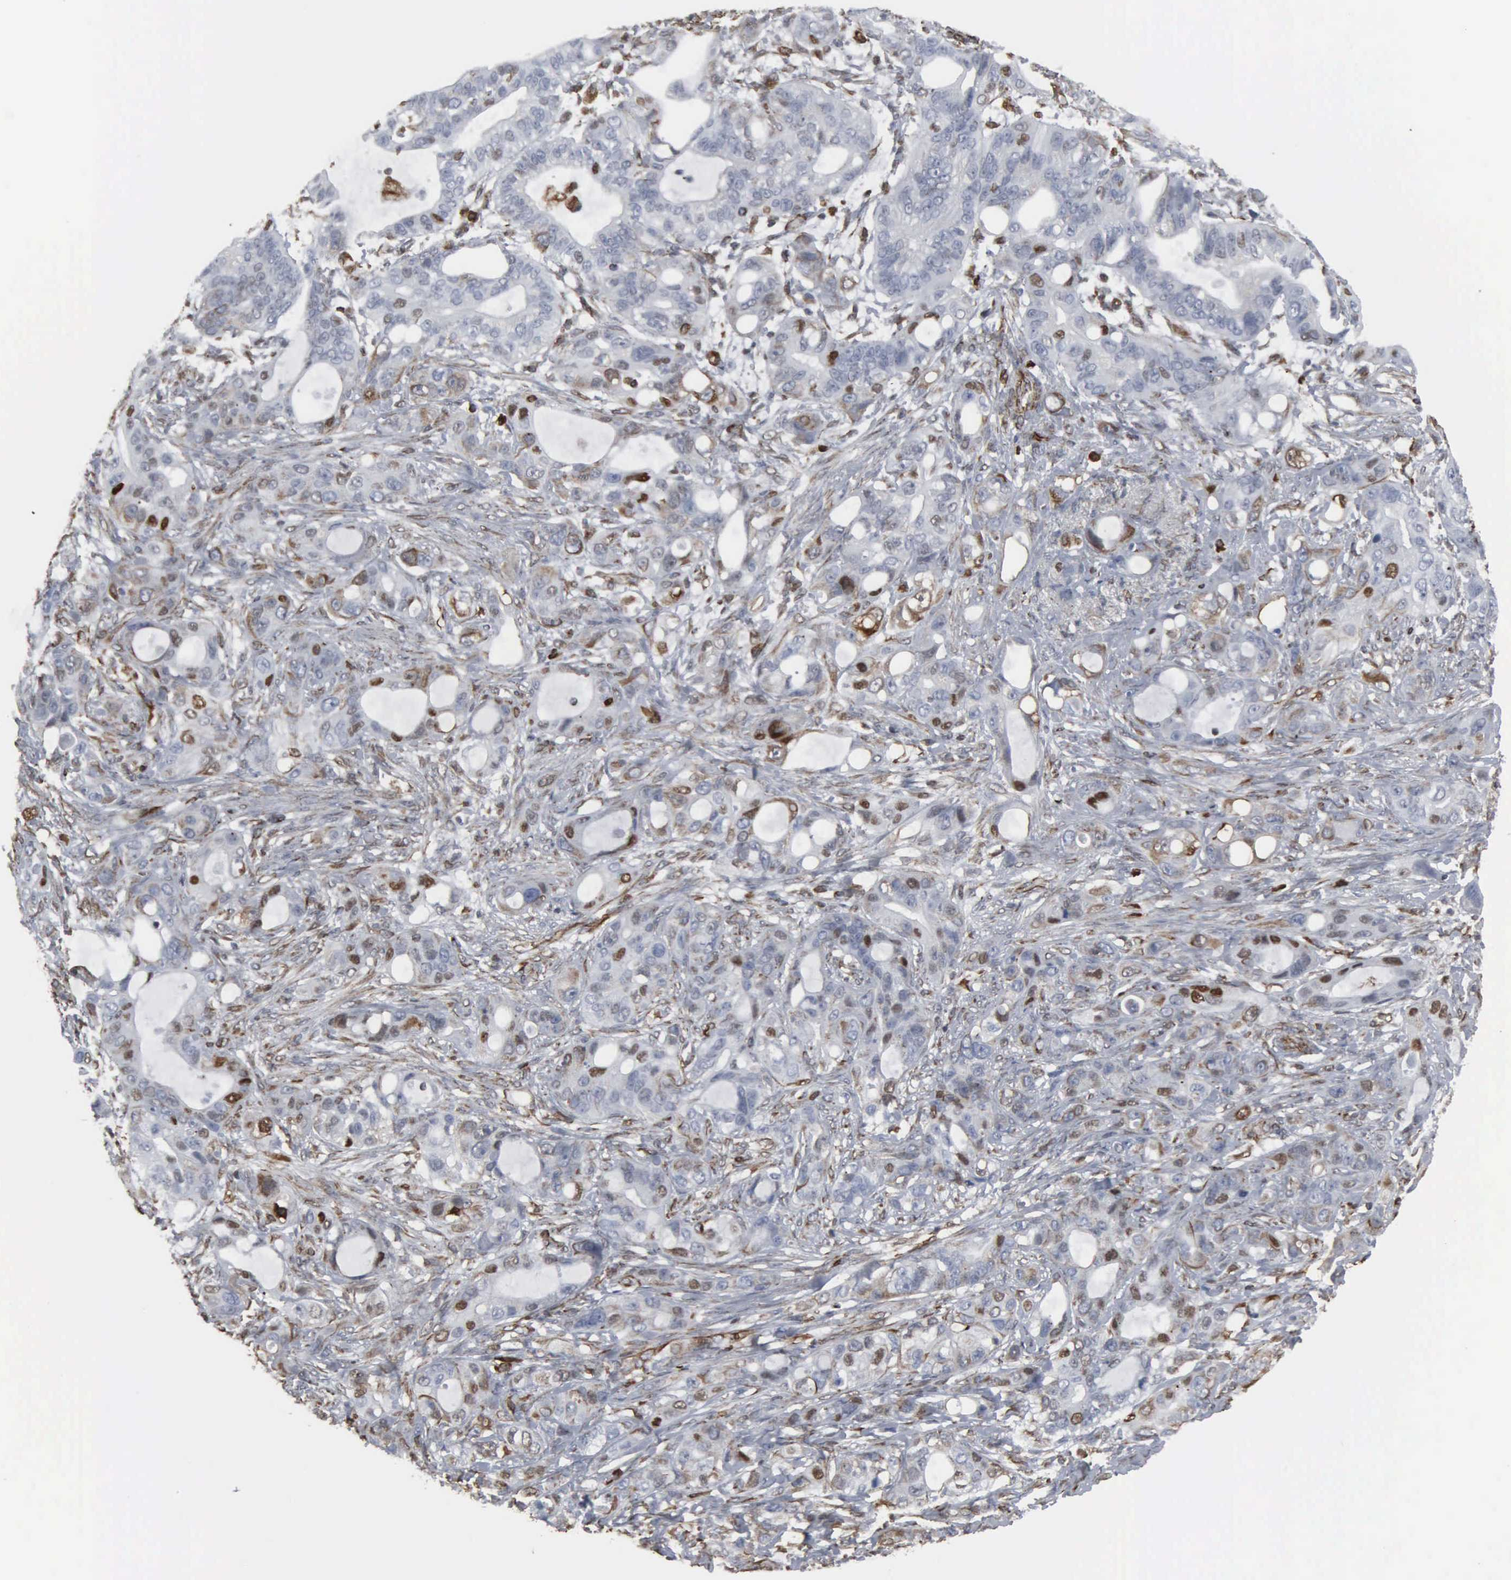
{"staining": {"intensity": "weak", "quantity": "<25%", "location": "nuclear"}, "tissue": "stomach cancer", "cell_type": "Tumor cells", "image_type": "cancer", "snomed": [{"axis": "morphology", "description": "Adenocarcinoma, NOS"}, {"axis": "topography", "description": "Stomach, upper"}], "caption": "The immunohistochemistry photomicrograph has no significant positivity in tumor cells of adenocarcinoma (stomach) tissue.", "gene": "CCNE1", "patient": {"sex": "male", "age": 47}}